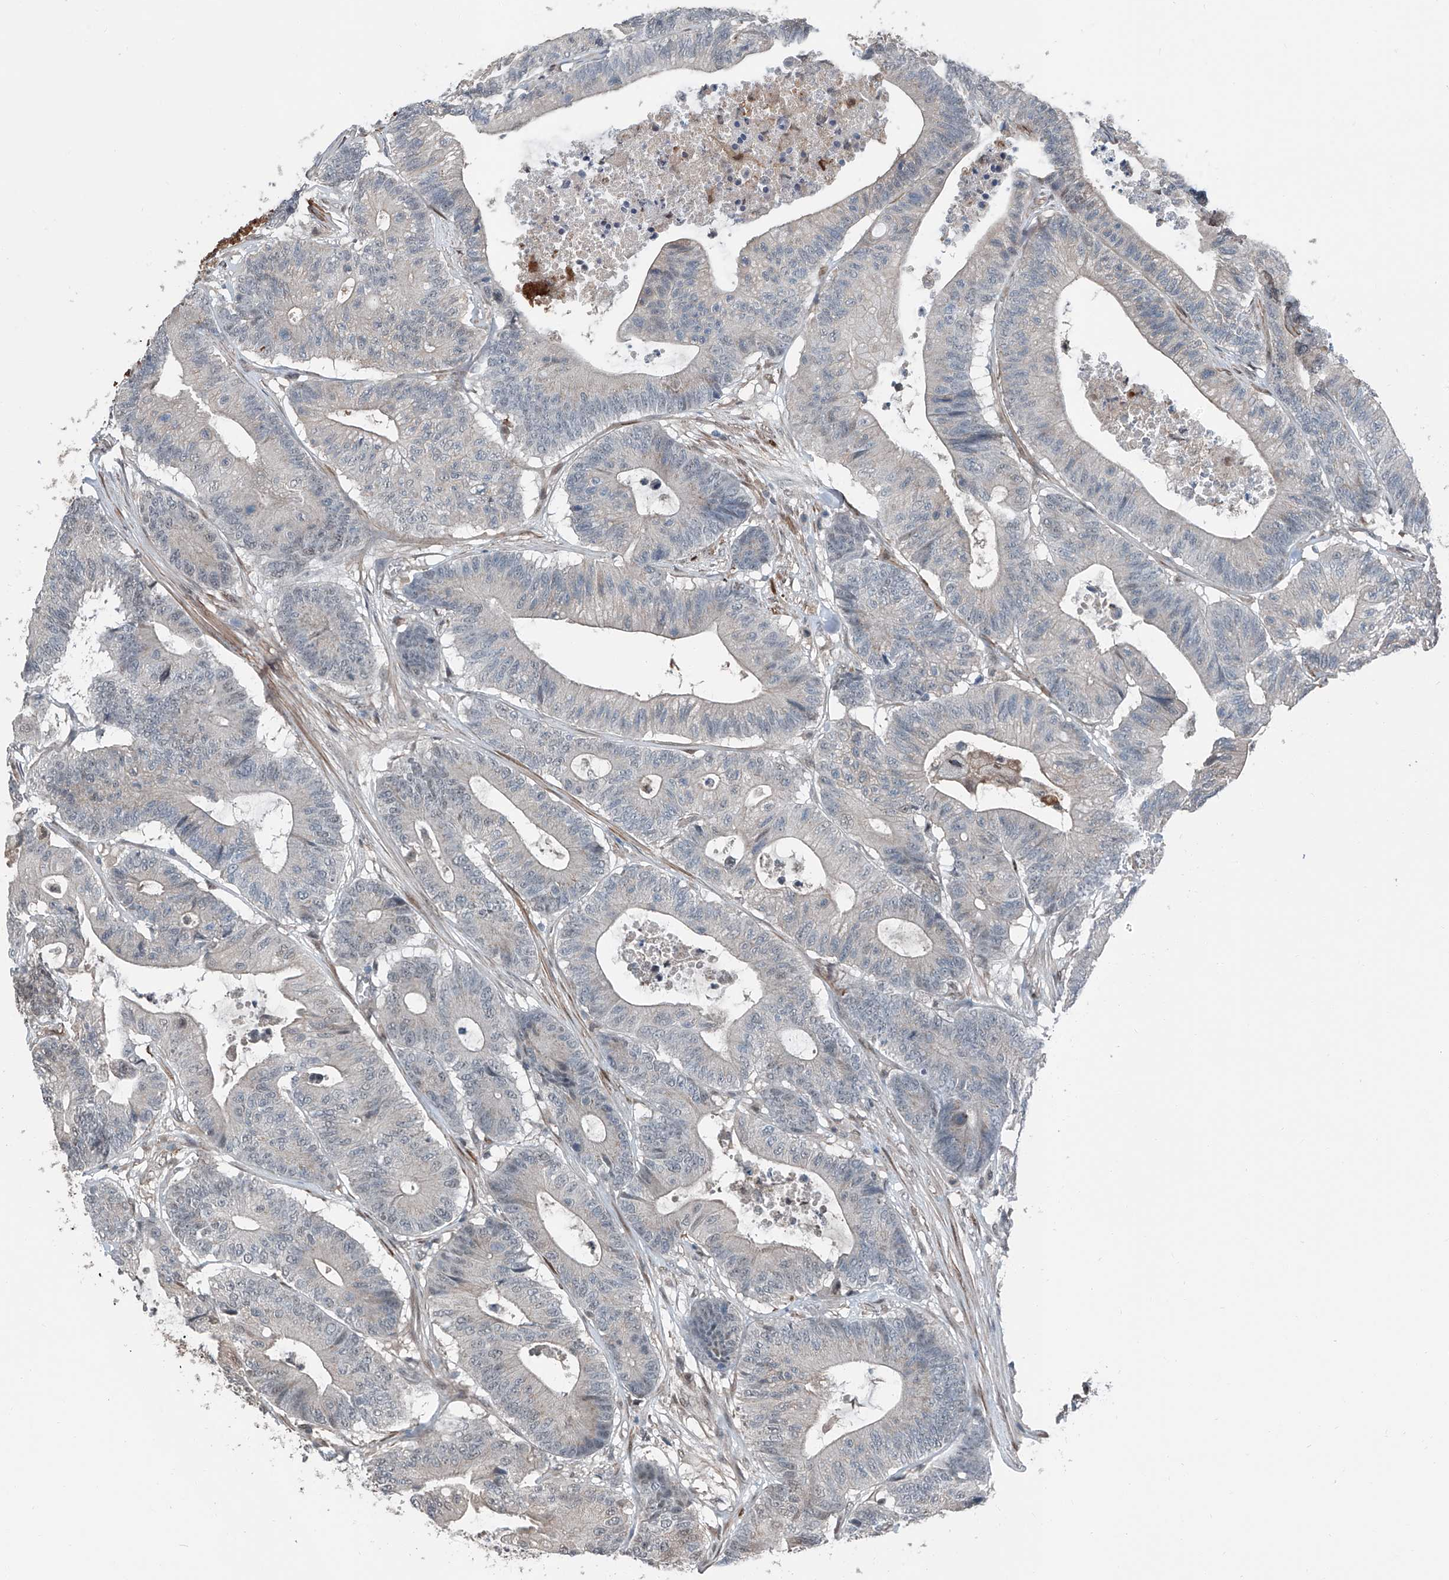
{"staining": {"intensity": "weak", "quantity": "<25%", "location": "cytoplasmic/membranous,nuclear"}, "tissue": "colorectal cancer", "cell_type": "Tumor cells", "image_type": "cancer", "snomed": [{"axis": "morphology", "description": "Adenocarcinoma, NOS"}, {"axis": "topography", "description": "Colon"}], "caption": "IHC histopathology image of neoplastic tissue: colorectal adenocarcinoma stained with DAB displays no significant protein expression in tumor cells. (DAB IHC with hematoxylin counter stain).", "gene": "HSPA6", "patient": {"sex": "female", "age": 84}}